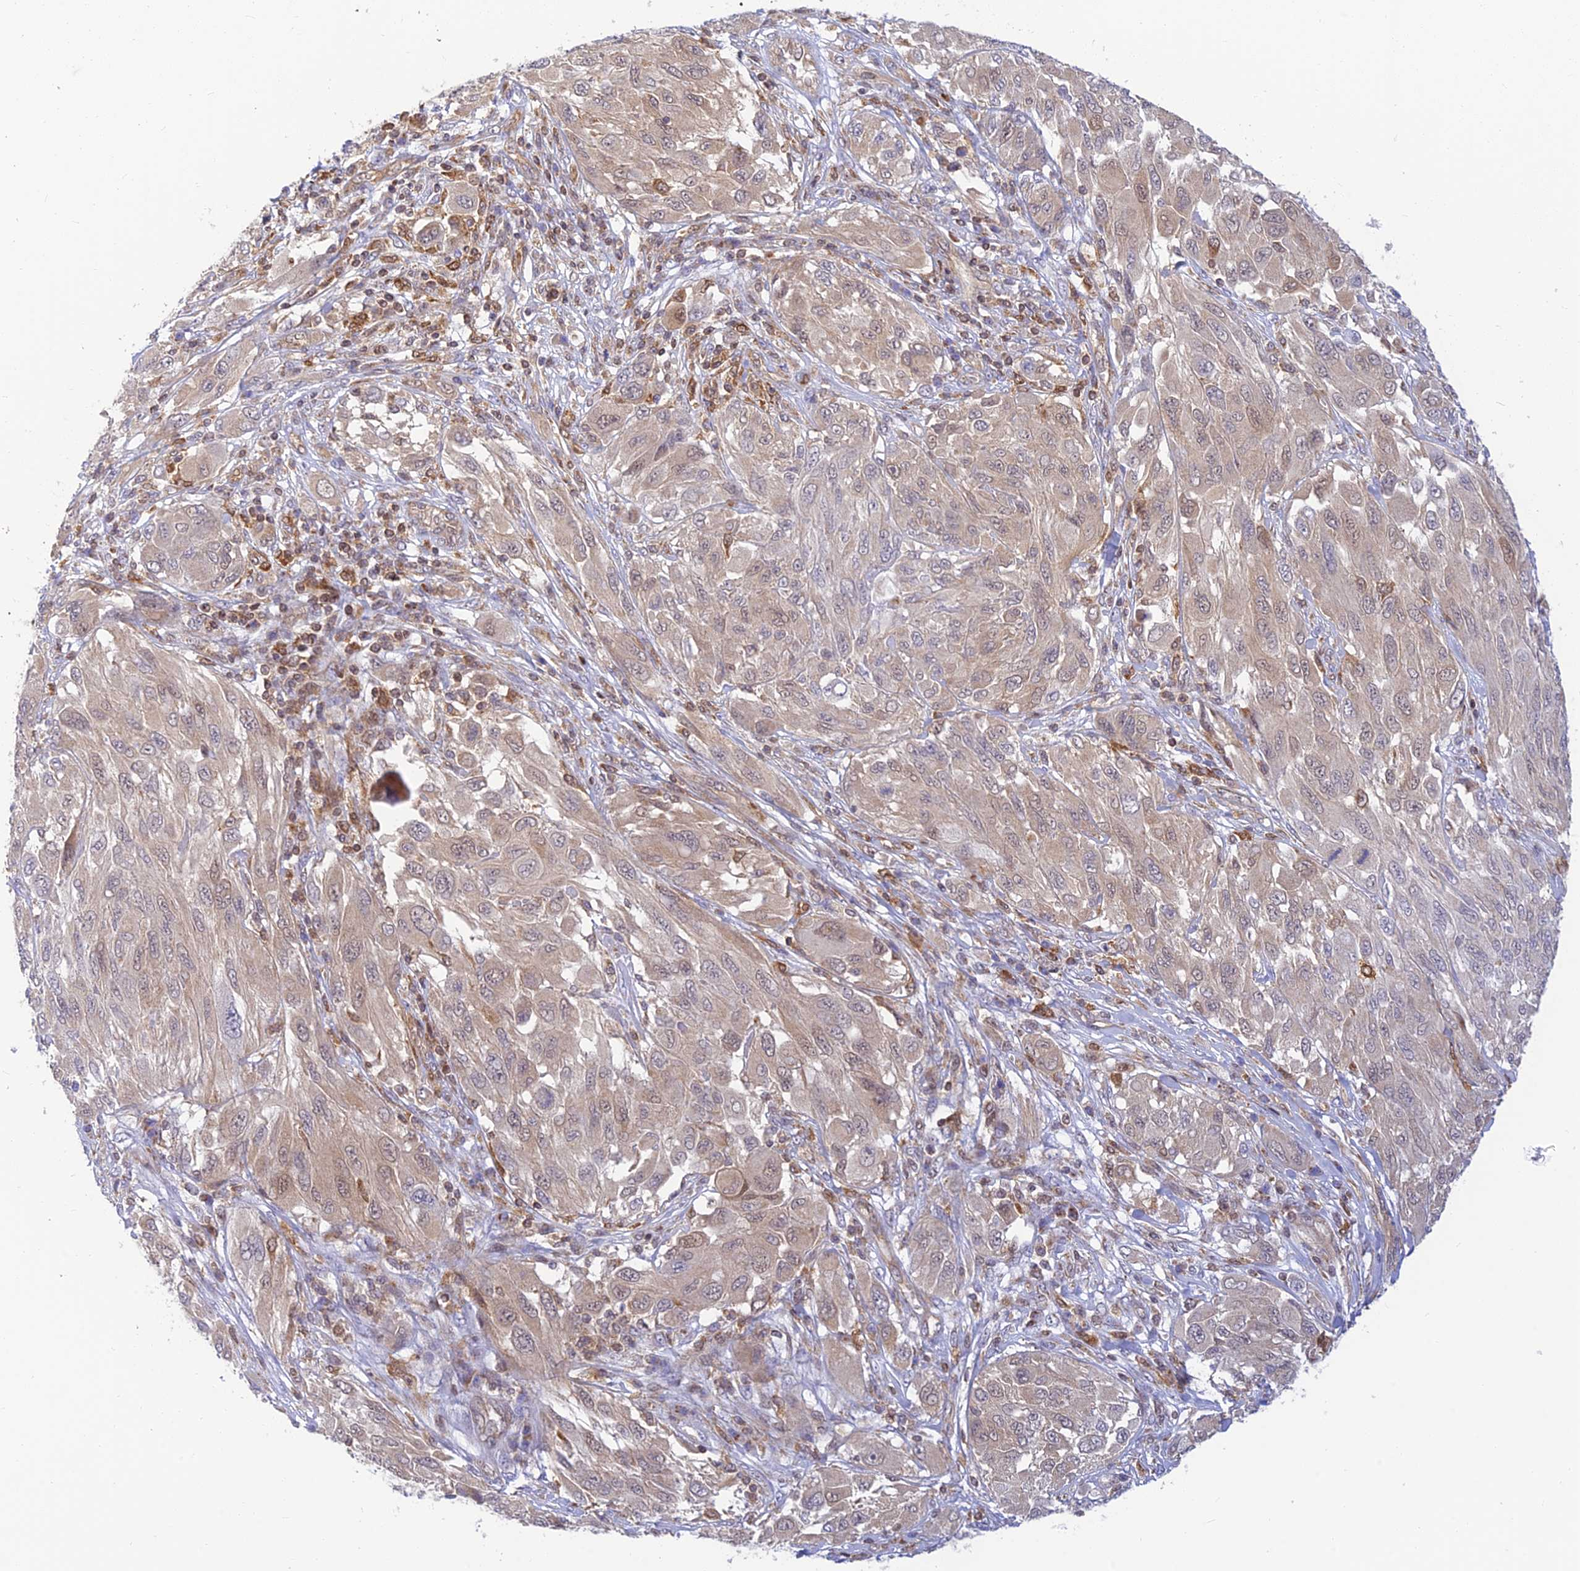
{"staining": {"intensity": "weak", "quantity": "25%-75%", "location": "cytoplasmic/membranous"}, "tissue": "melanoma", "cell_type": "Tumor cells", "image_type": "cancer", "snomed": [{"axis": "morphology", "description": "Malignant melanoma, NOS"}, {"axis": "topography", "description": "Skin"}], "caption": "Immunohistochemical staining of human malignant melanoma shows low levels of weak cytoplasmic/membranous staining in approximately 25%-75% of tumor cells.", "gene": "LYSMD2", "patient": {"sex": "female", "age": 91}}